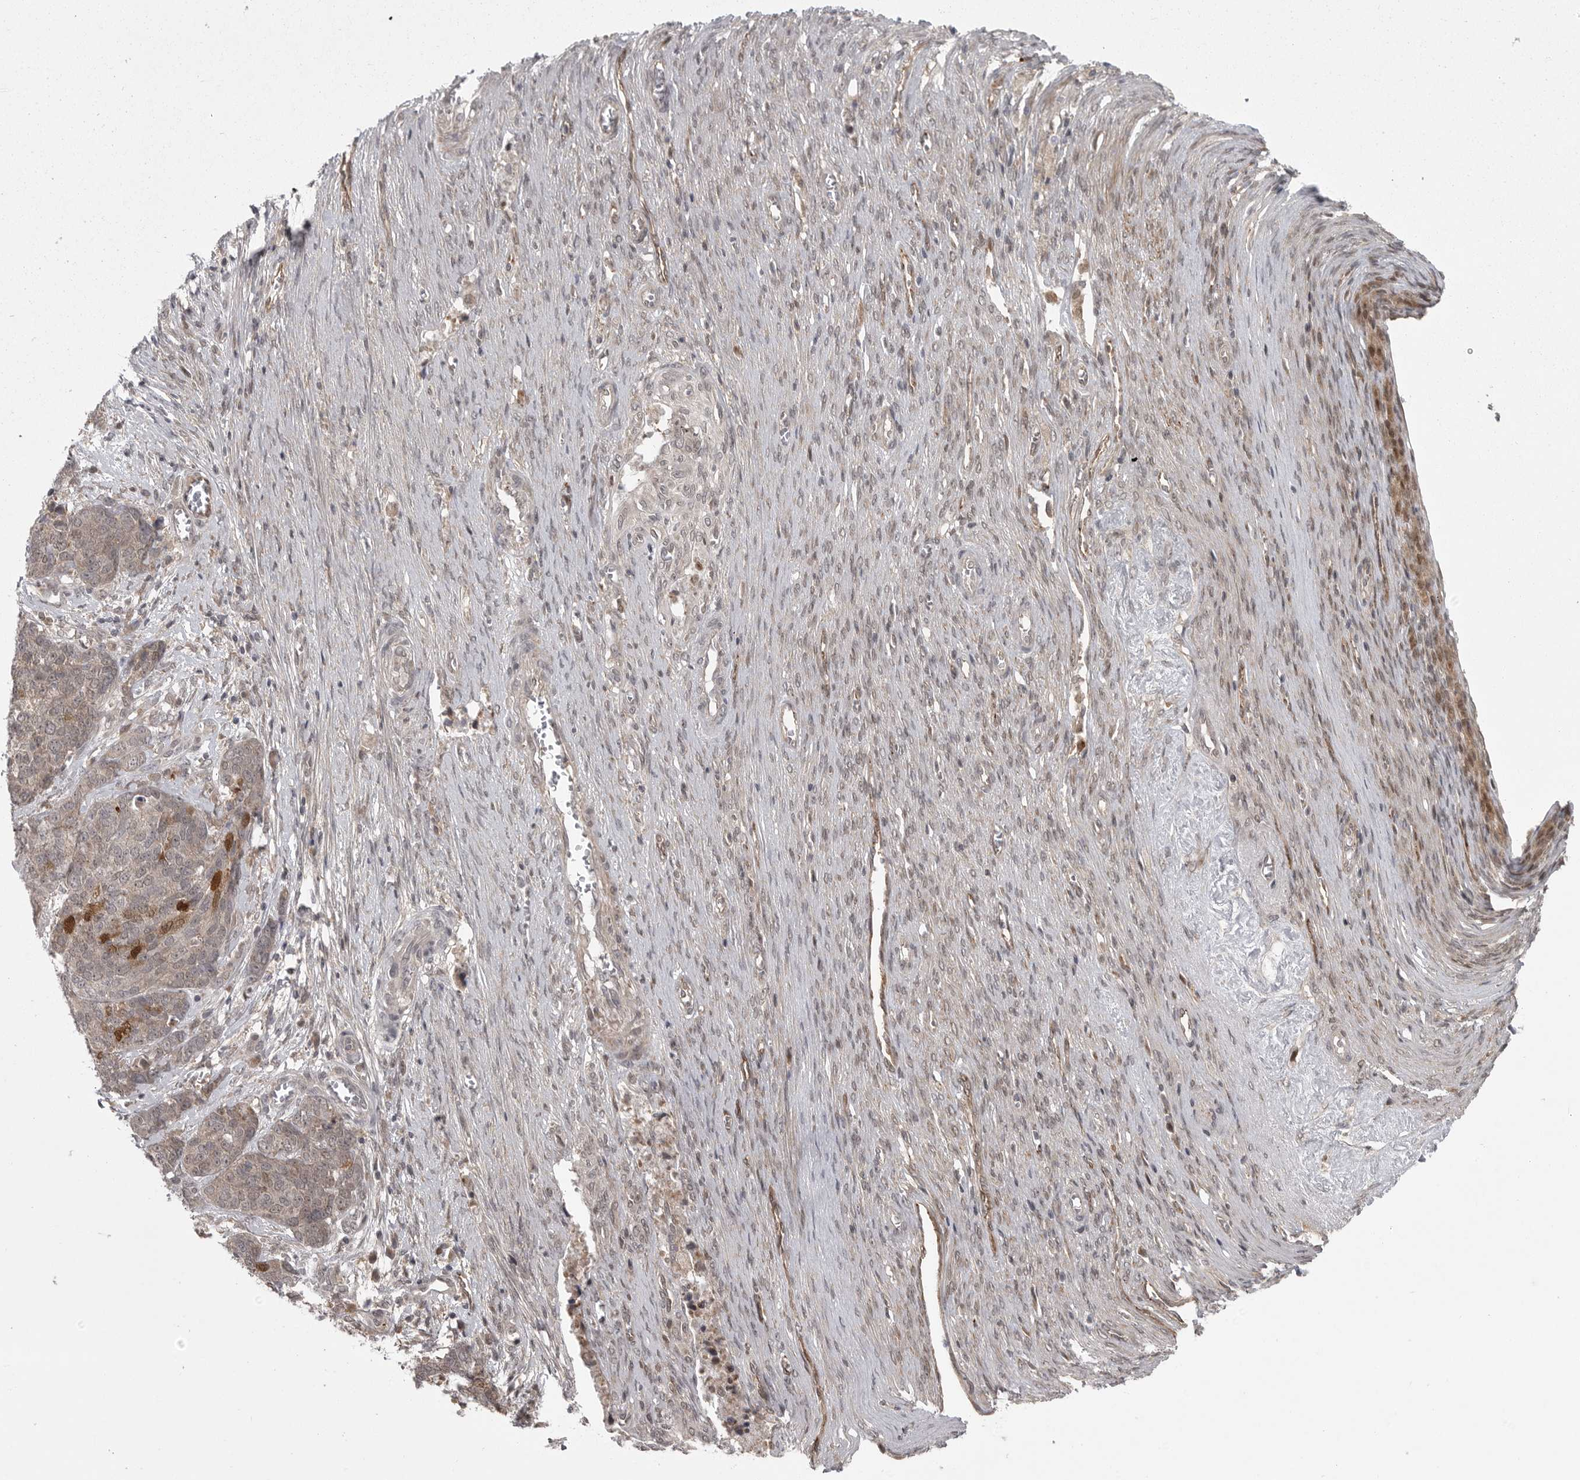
{"staining": {"intensity": "weak", "quantity": ">75%", "location": "cytoplasmic/membranous"}, "tissue": "ovarian cancer", "cell_type": "Tumor cells", "image_type": "cancer", "snomed": [{"axis": "morphology", "description": "Cystadenocarcinoma, serous, NOS"}, {"axis": "topography", "description": "Ovary"}], "caption": "Immunohistochemical staining of serous cystadenocarcinoma (ovarian) exhibits low levels of weak cytoplasmic/membranous positivity in approximately >75% of tumor cells.", "gene": "PPP1R9A", "patient": {"sex": "female", "age": 44}}